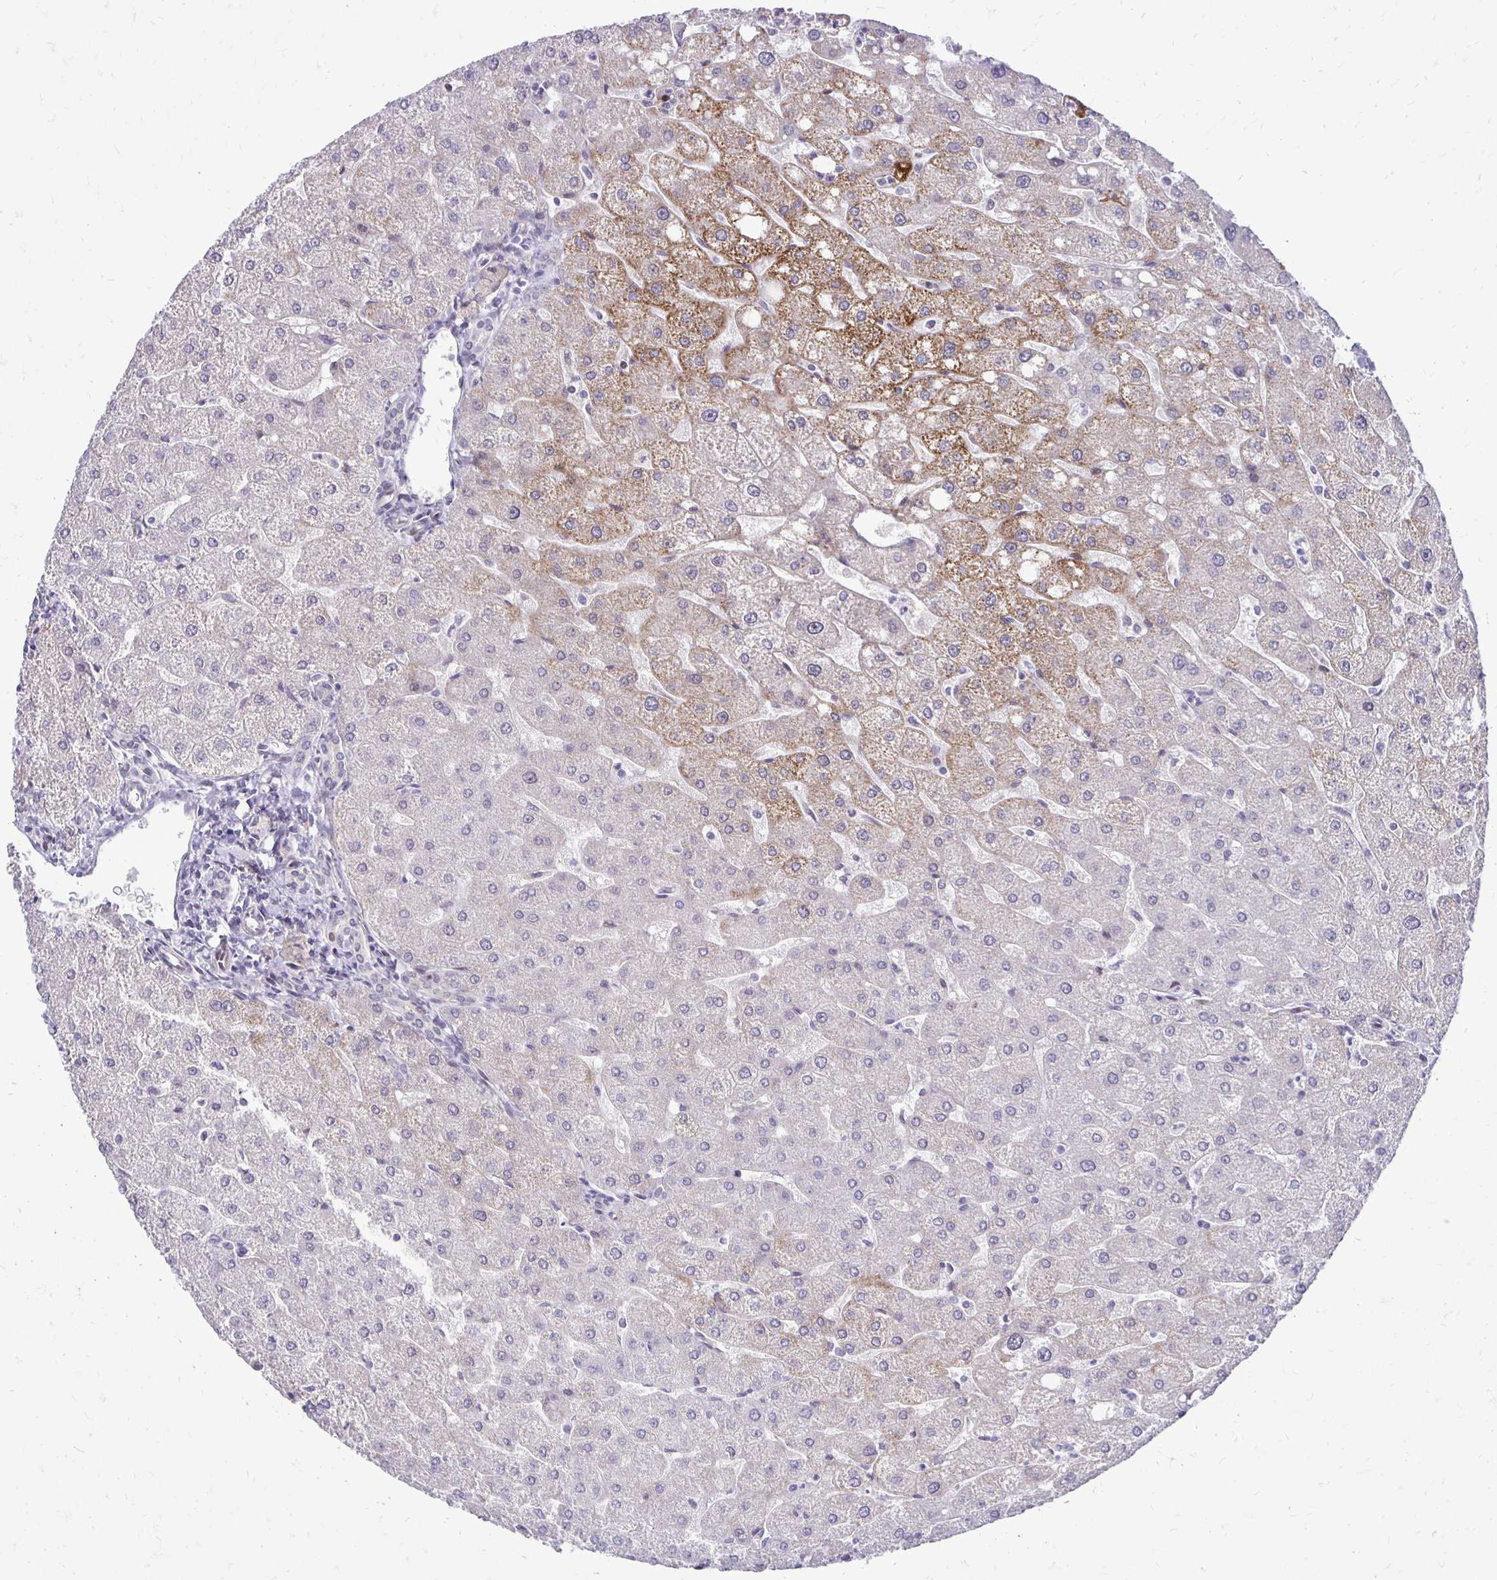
{"staining": {"intensity": "negative", "quantity": "none", "location": "none"}, "tissue": "liver", "cell_type": "Cholangiocytes", "image_type": "normal", "snomed": [{"axis": "morphology", "description": "Normal tissue, NOS"}, {"axis": "topography", "description": "Liver"}], "caption": "The photomicrograph exhibits no staining of cholangiocytes in normal liver.", "gene": "GAS2", "patient": {"sex": "male", "age": 67}}